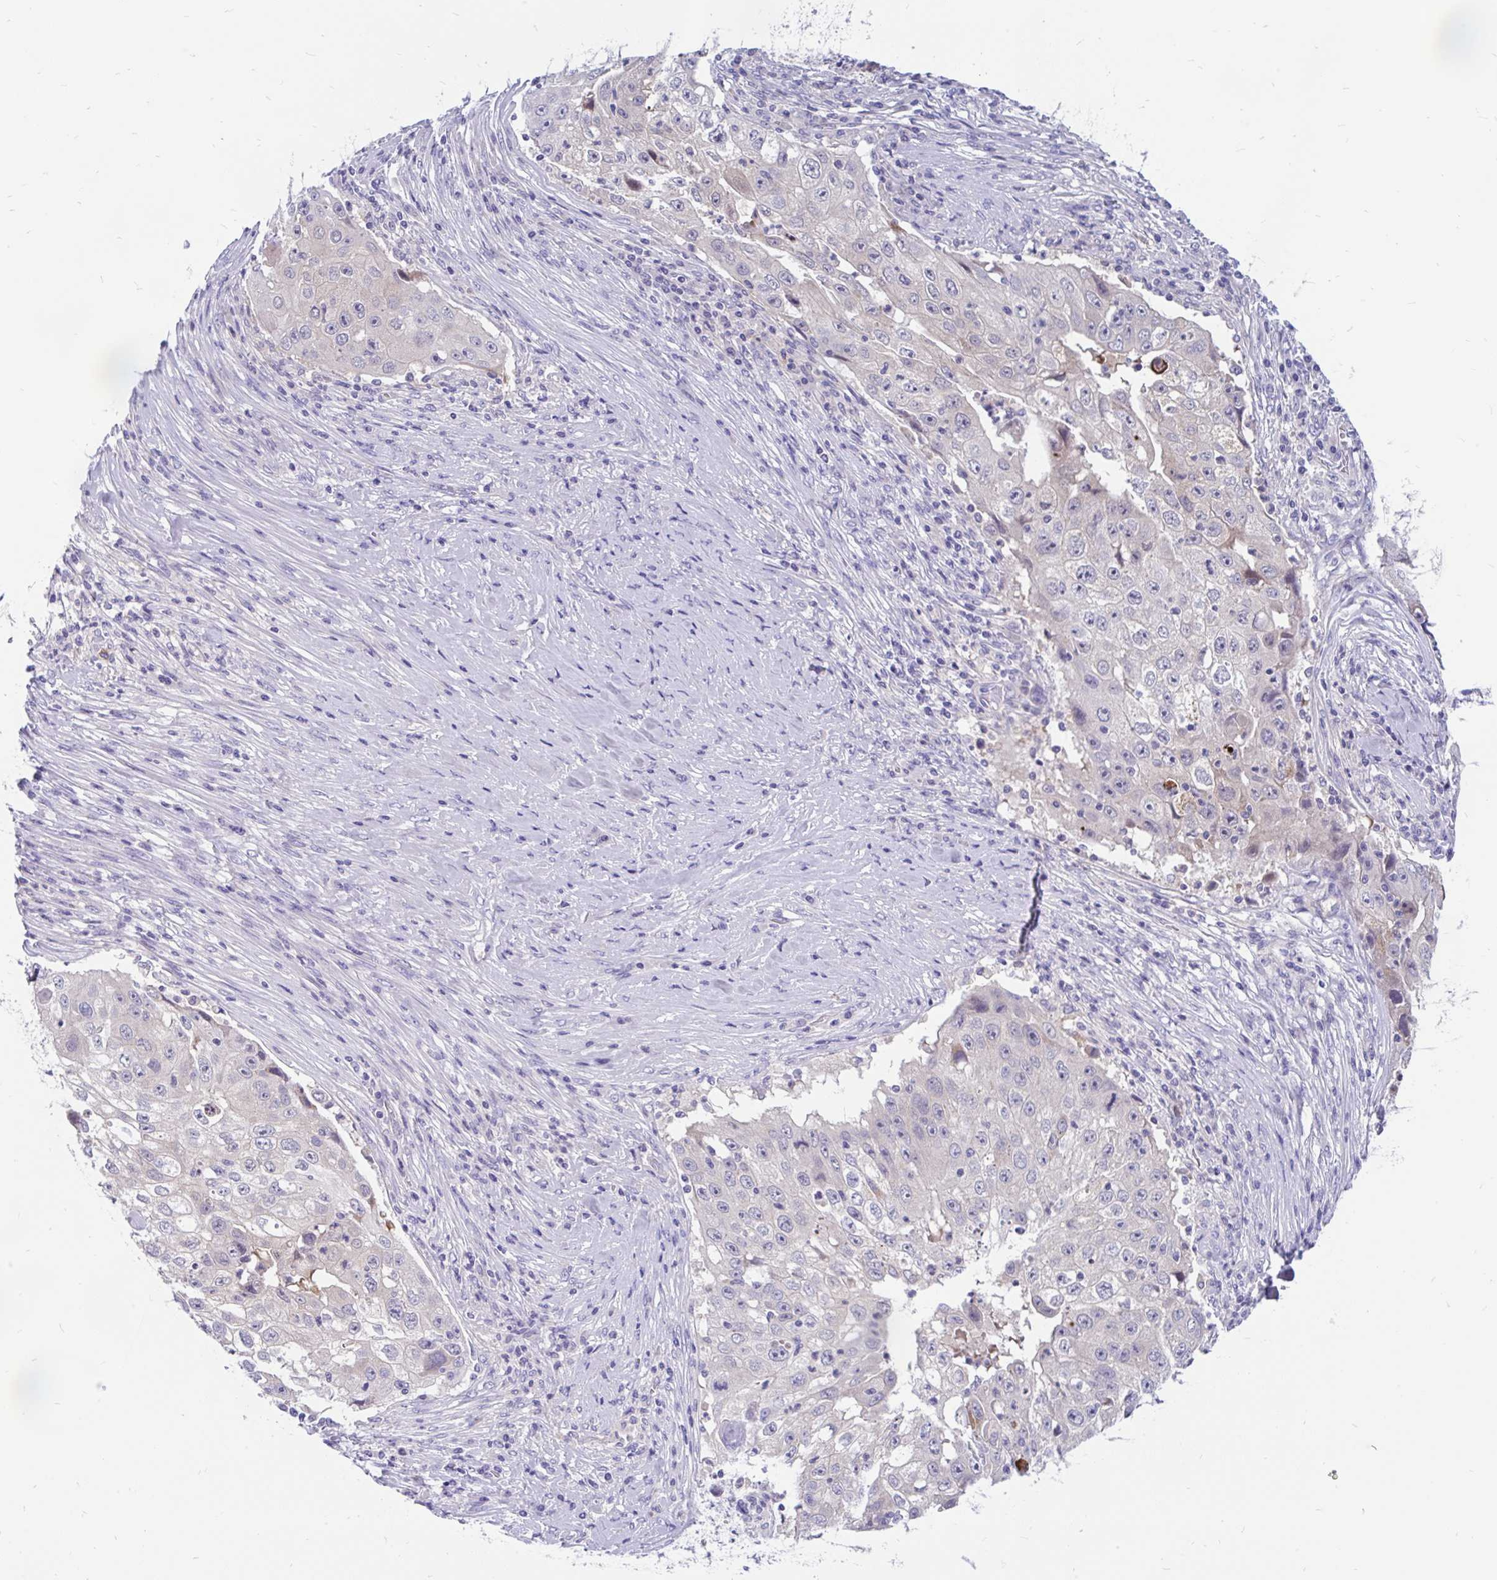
{"staining": {"intensity": "weak", "quantity": "<25%", "location": "cytoplasmic/membranous"}, "tissue": "lung cancer", "cell_type": "Tumor cells", "image_type": "cancer", "snomed": [{"axis": "morphology", "description": "Squamous cell carcinoma, NOS"}, {"axis": "topography", "description": "Lung"}], "caption": "This is an immunohistochemistry (IHC) histopathology image of lung squamous cell carcinoma. There is no expression in tumor cells.", "gene": "KIAA2013", "patient": {"sex": "male", "age": 64}}